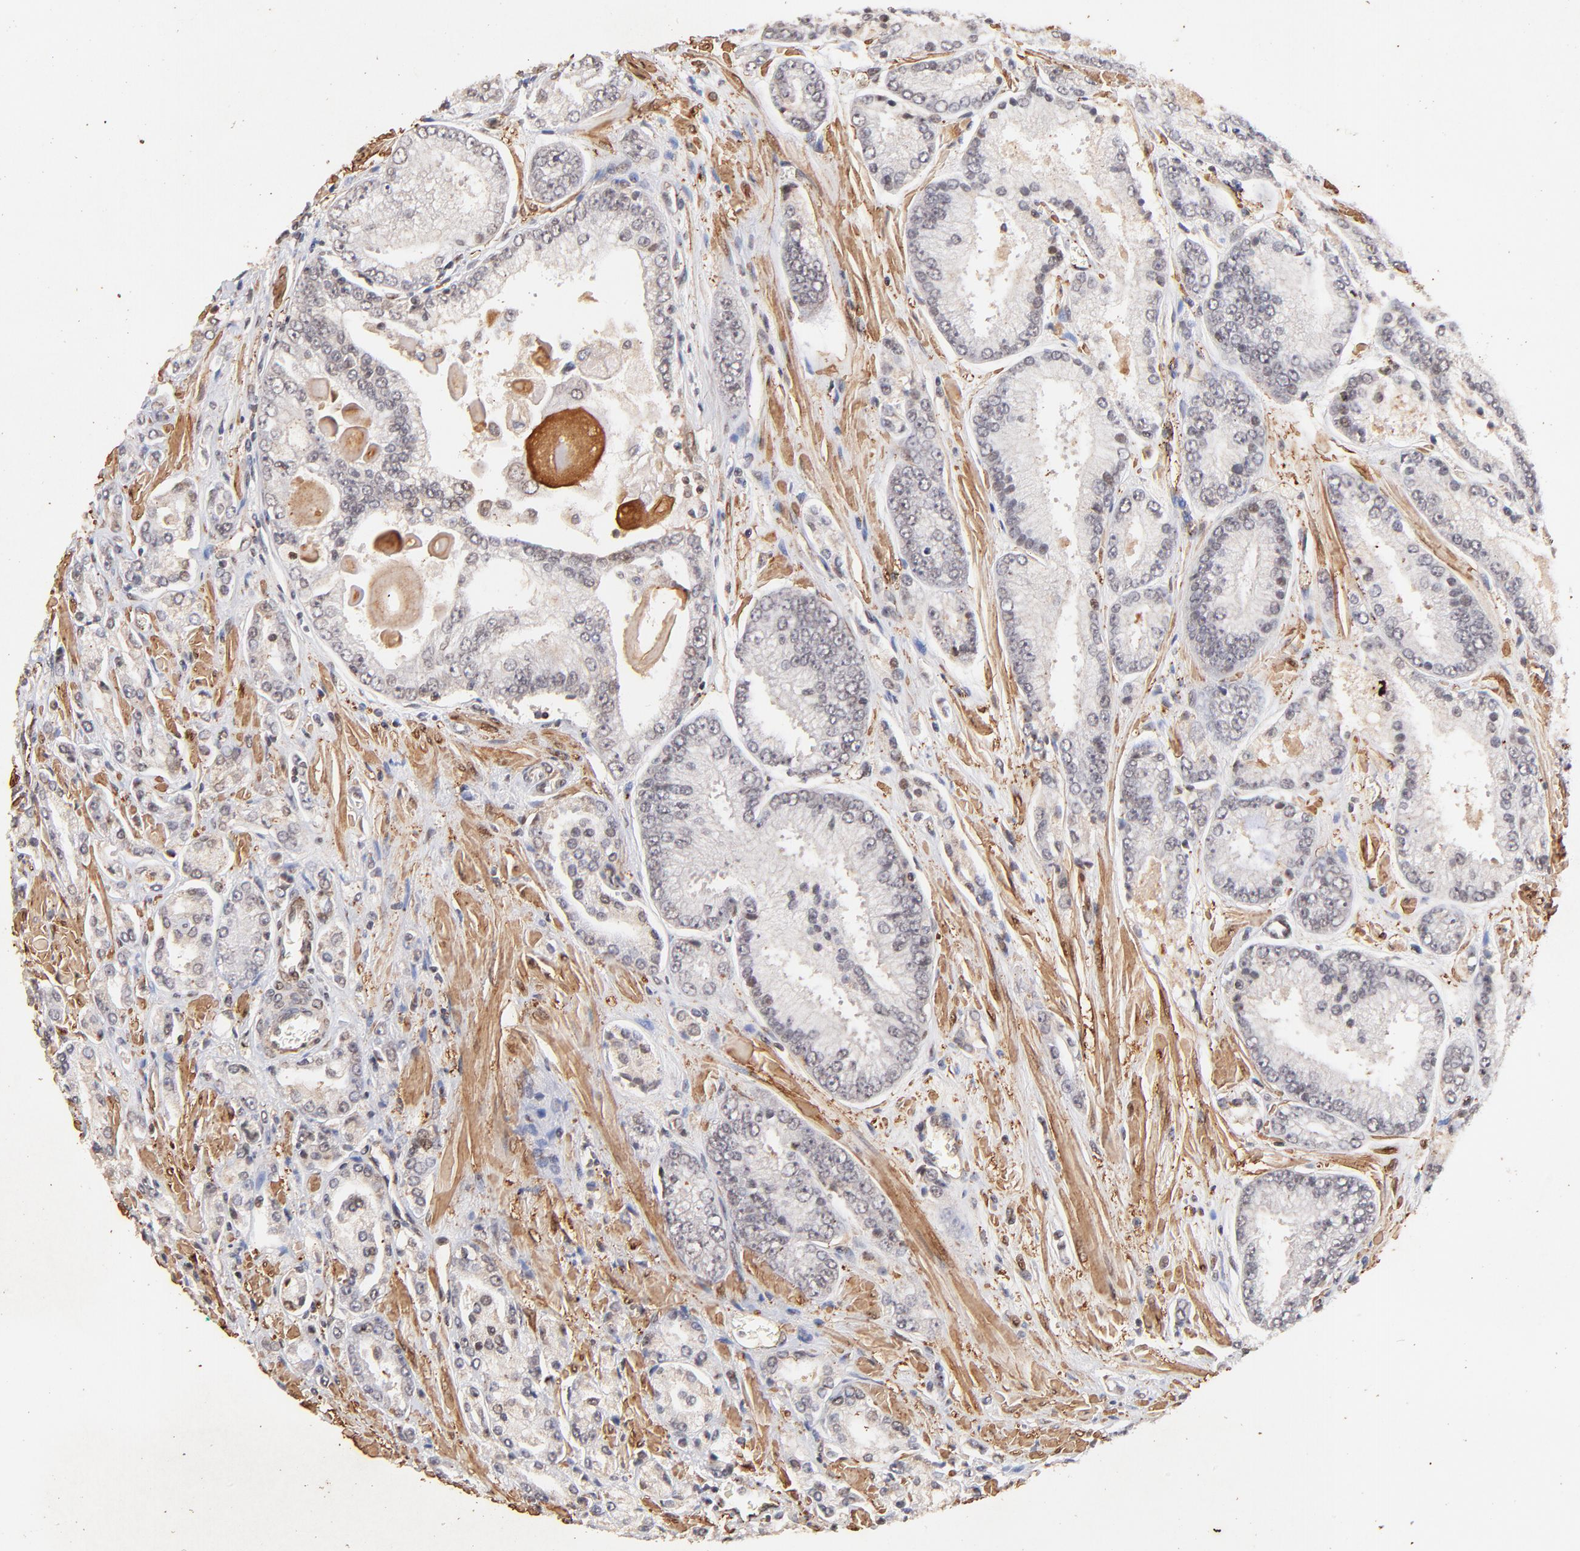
{"staining": {"intensity": "weak", "quantity": "25%-75%", "location": "nuclear"}, "tissue": "prostate cancer", "cell_type": "Tumor cells", "image_type": "cancer", "snomed": [{"axis": "morphology", "description": "Adenocarcinoma, High grade"}, {"axis": "topography", "description": "Prostate"}], "caption": "An IHC photomicrograph of tumor tissue is shown. Protein staining in brown labels weak nuclear positivity in prostate cancer within tumor cells. The staining was performed using DAB to visualize the protein expression in brown, while the nuclei were stained in blue with hematoxylin (Magnification: 20x).", "gene": "ZFP92", "patient": {"sex": "male", "age": 71}}